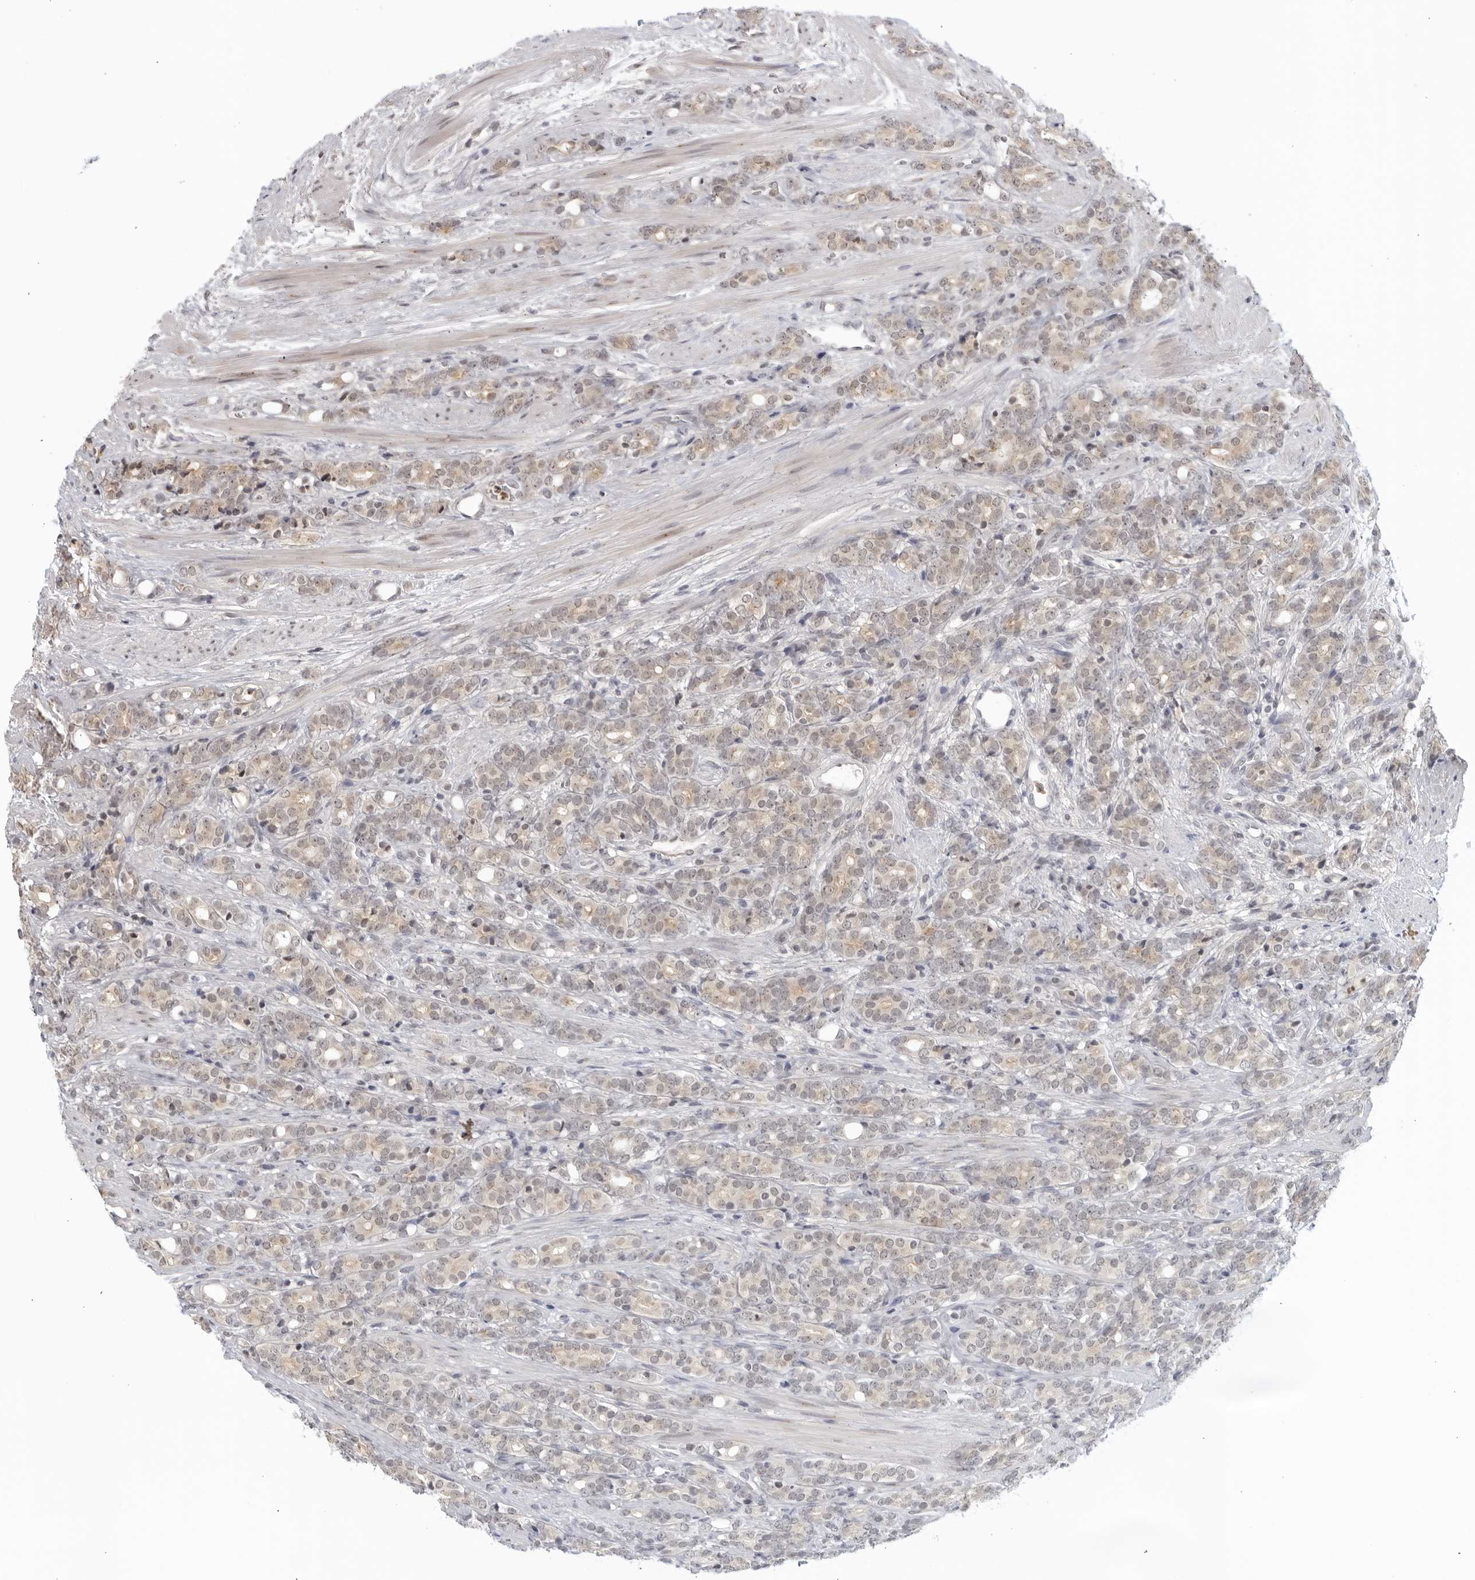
{"staining": {"intensity": "weak", "quantity": "25%-75%", "location": "cytoplasmic/membranous"}, "tissue": "prostate cancer", "cell_type": "Tumor cells", "image_type": "cancer", "snomed": [{"axis": "morphology", "description": "Adenocarcinoma, High grade"}, {"axis": "topography", "description": "Prostate"}], "caption": "Adenocarcinoma (high-grade) (prostate) tissue displays weak cytoplasmic/membranous positivity in about 25%-75% of tumor cells, visualized by immunohistochemistry.", "gene": "RAB11FIP3", "patient": {"sex": "male", "age": 62}}